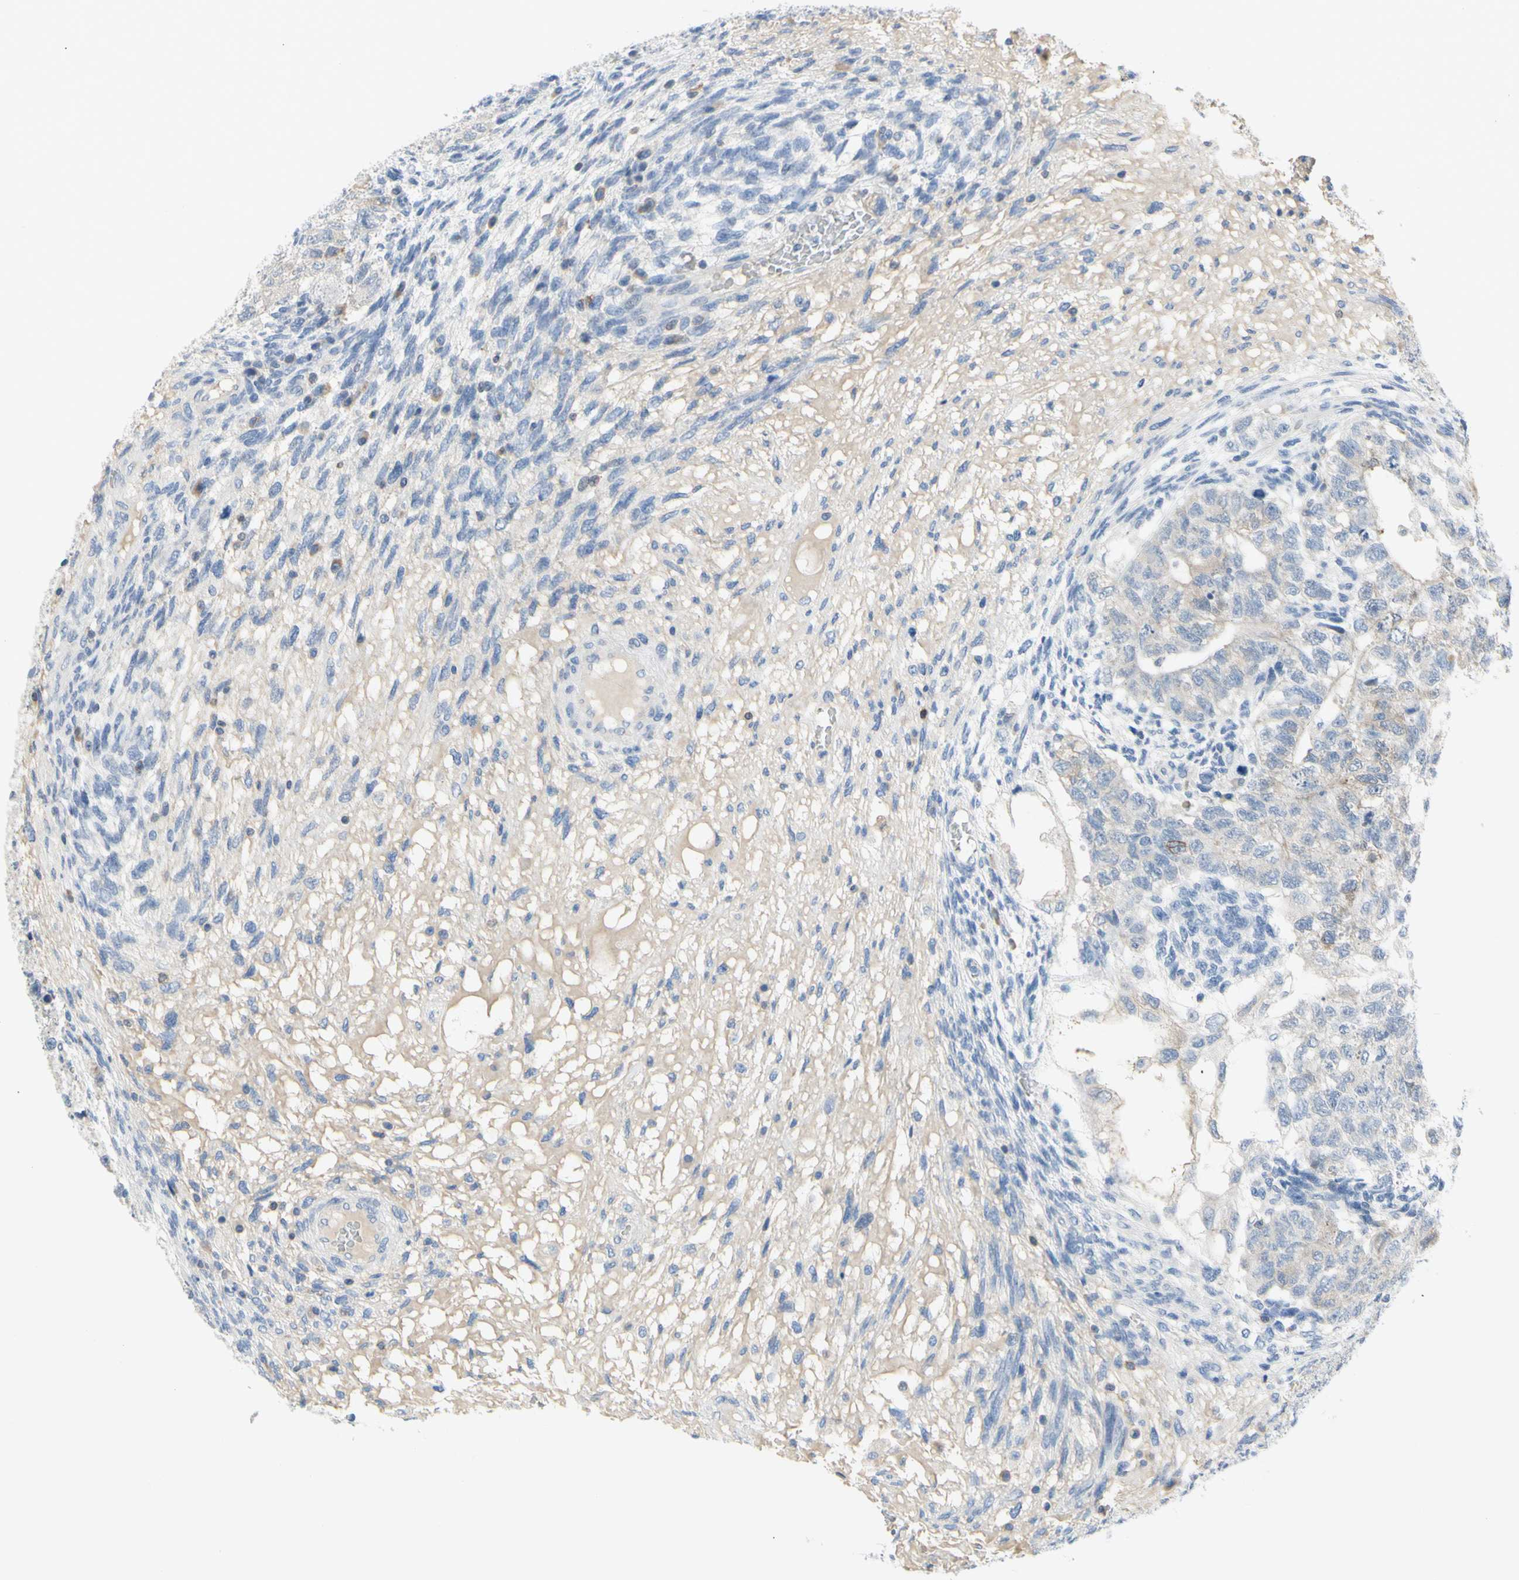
{"staining": {"intensity": "weak", "quantity": ">75%", "location": "cytoplasmic/membranous"}, "tissue": "testis cancer", "cell_type": "Tumor cells", "image_type": "cancer", "snomed": [{"axis": "morphology", "description": "Normal tissue, NOS"}, {"axis": "morphology", "description": "Carcinoma, Embryonal, NOS"}, {"axis": "topography", "description": "Testis"}], "caption": "Brown immunohistochemical staining in testis cancer (embryonal carcinoma) demonstrates weak cytoplasmic/membranous staining in approximately >75% of tumor cells. (DAB (3,3'-diaminobenzidine) IHC, brown staining for protein, blue staining for nuclei).", "gene": "MUC1", "patient": {"sex": "male", "age": 36}}